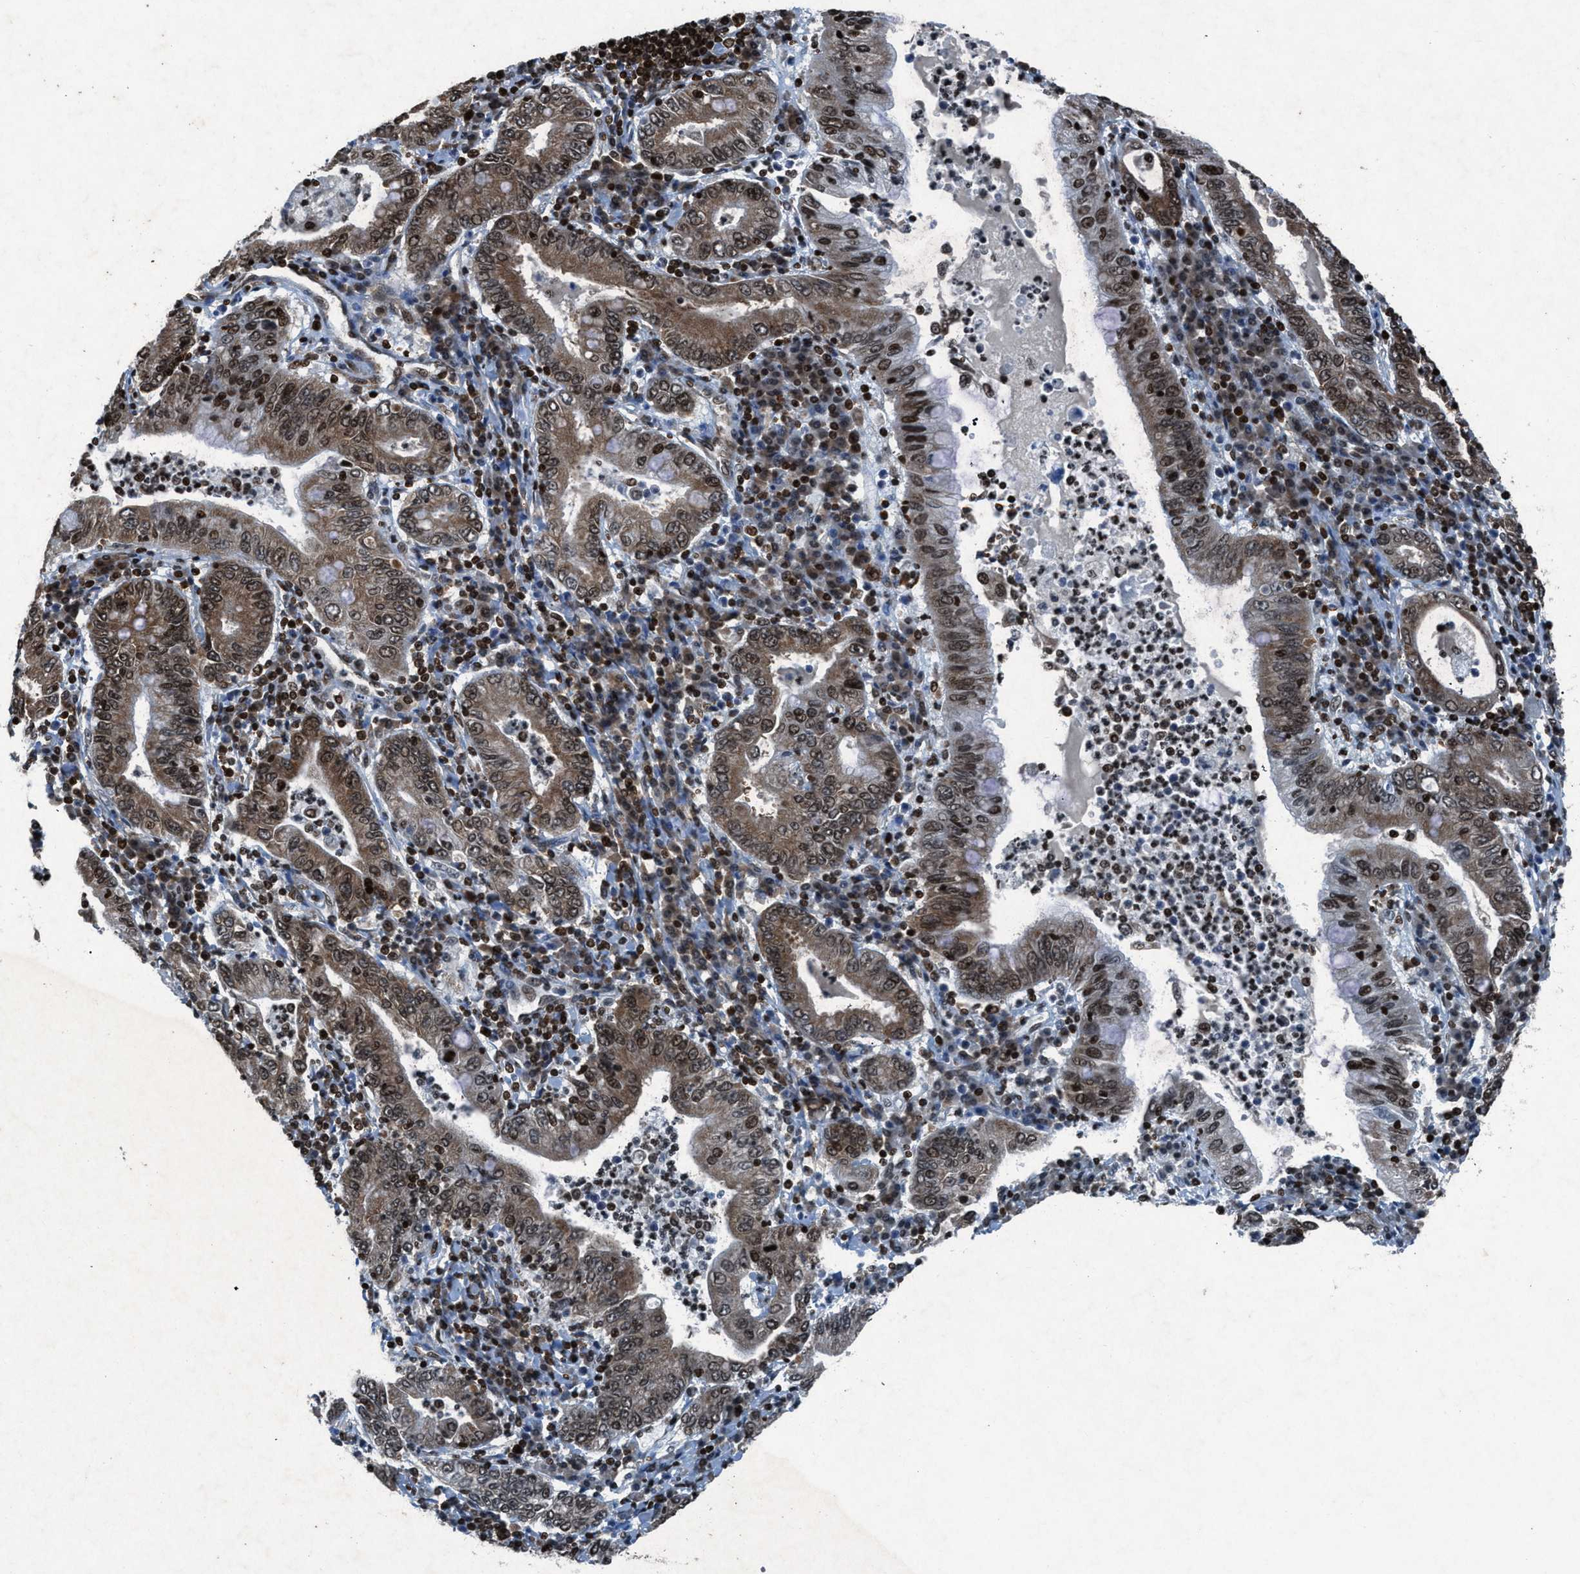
{"staining": {"intensity": "moderate", "quantity": ">75%", "location": "cytoplasmic/membranous,nuclear"}, "tissue": "stomach cancer", "cell_type": "Tumor cells", "image_type": "cancer", "snomed": [{"axis": "morphology", "description": "Normal tissue, NOS"}, {"axis": "morphology", "description": "Adenocarcinoma, NOS"}, {"axis": "topography", "description": "Esophagus"}, {"axis": "topography", "description": "Stomach, upper"}, {"axis": "topography", "description": "Peripheral nerve tissue"}], "caption": "IHC of human stomach adenocarcinoma shows medium levels of moderate cytoplasmic/membranous and nuclear positivity in approximately >75% of tumor cells. The staining was performed using DAB (3,3'-diaminobenzidine), with brown indicating positive protein expression. Nuclei are stained blue with hematoxylin.", "gene": "NXF1", "patient": {"sex": "male", "age": 62}}